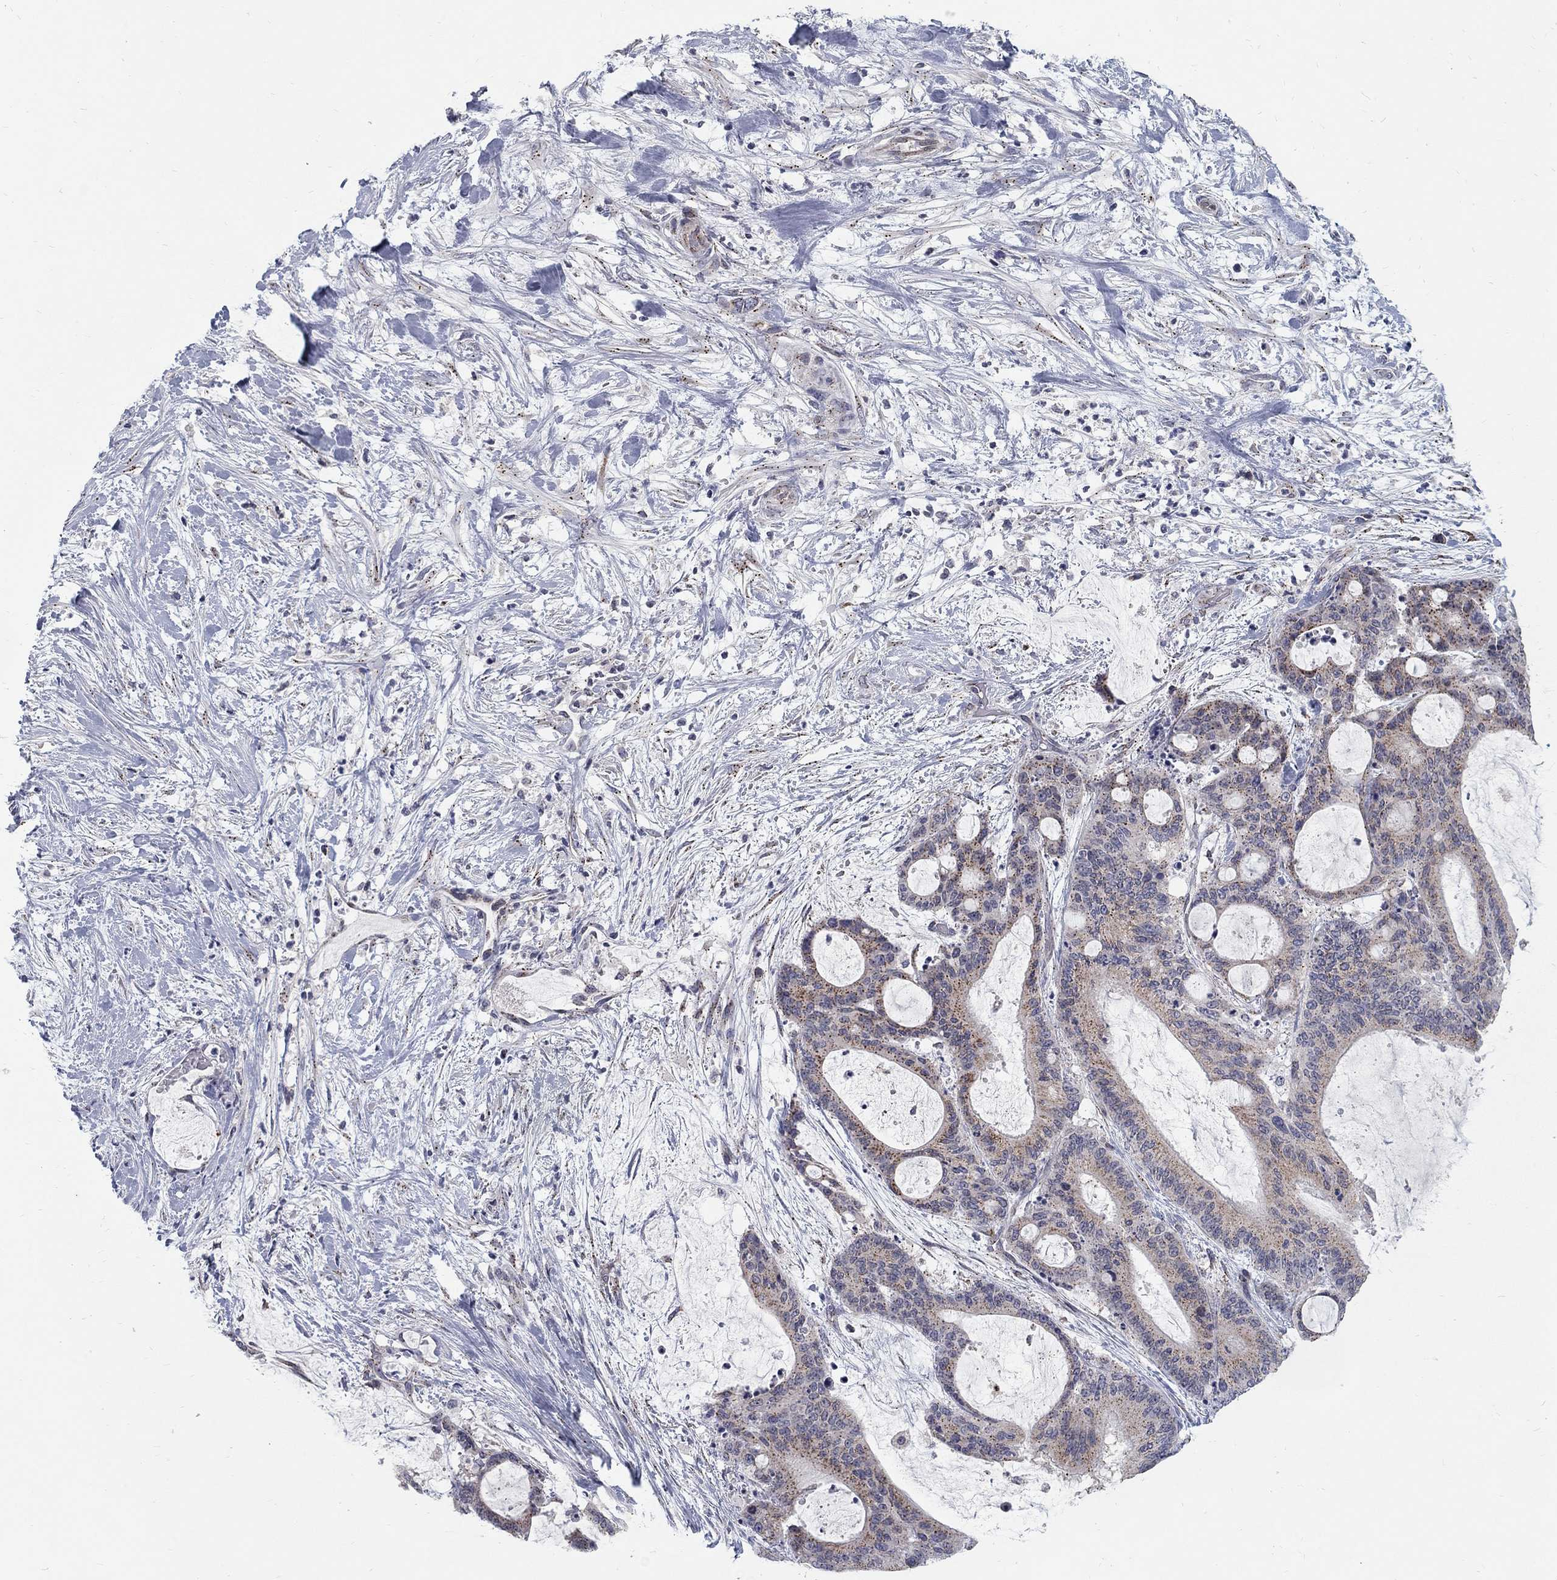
{"staining": {"intensity": "moderate", "quantity": "<25%", "location": "cytoplasmic/membranous"}, "tissue": "liver cancer", "cell_type": "Tumor cells", "image_type": "cancer", "snomed": [{"axis": "morphology", "description": "Normal tissue, NOS"}, {"axis": "morphology", "description": "Cholangiocarcinoma"}, {"axis": "topography", "description": "Liver"}, {"axis": "topography", "description": "Peripheral nerve tissue"}], "caption": "Protein expression analysis of liver cholangiocarcinoma displays moderate cytoplasmic/membranous positivity in about <25% of tumor cells. Using DAB (brown) and hematoxylin (blue) stains, captured at high magnification using brightfield microscopy.", "gene": "PANK3", "patient": {"sex": "female", "age": 73}}